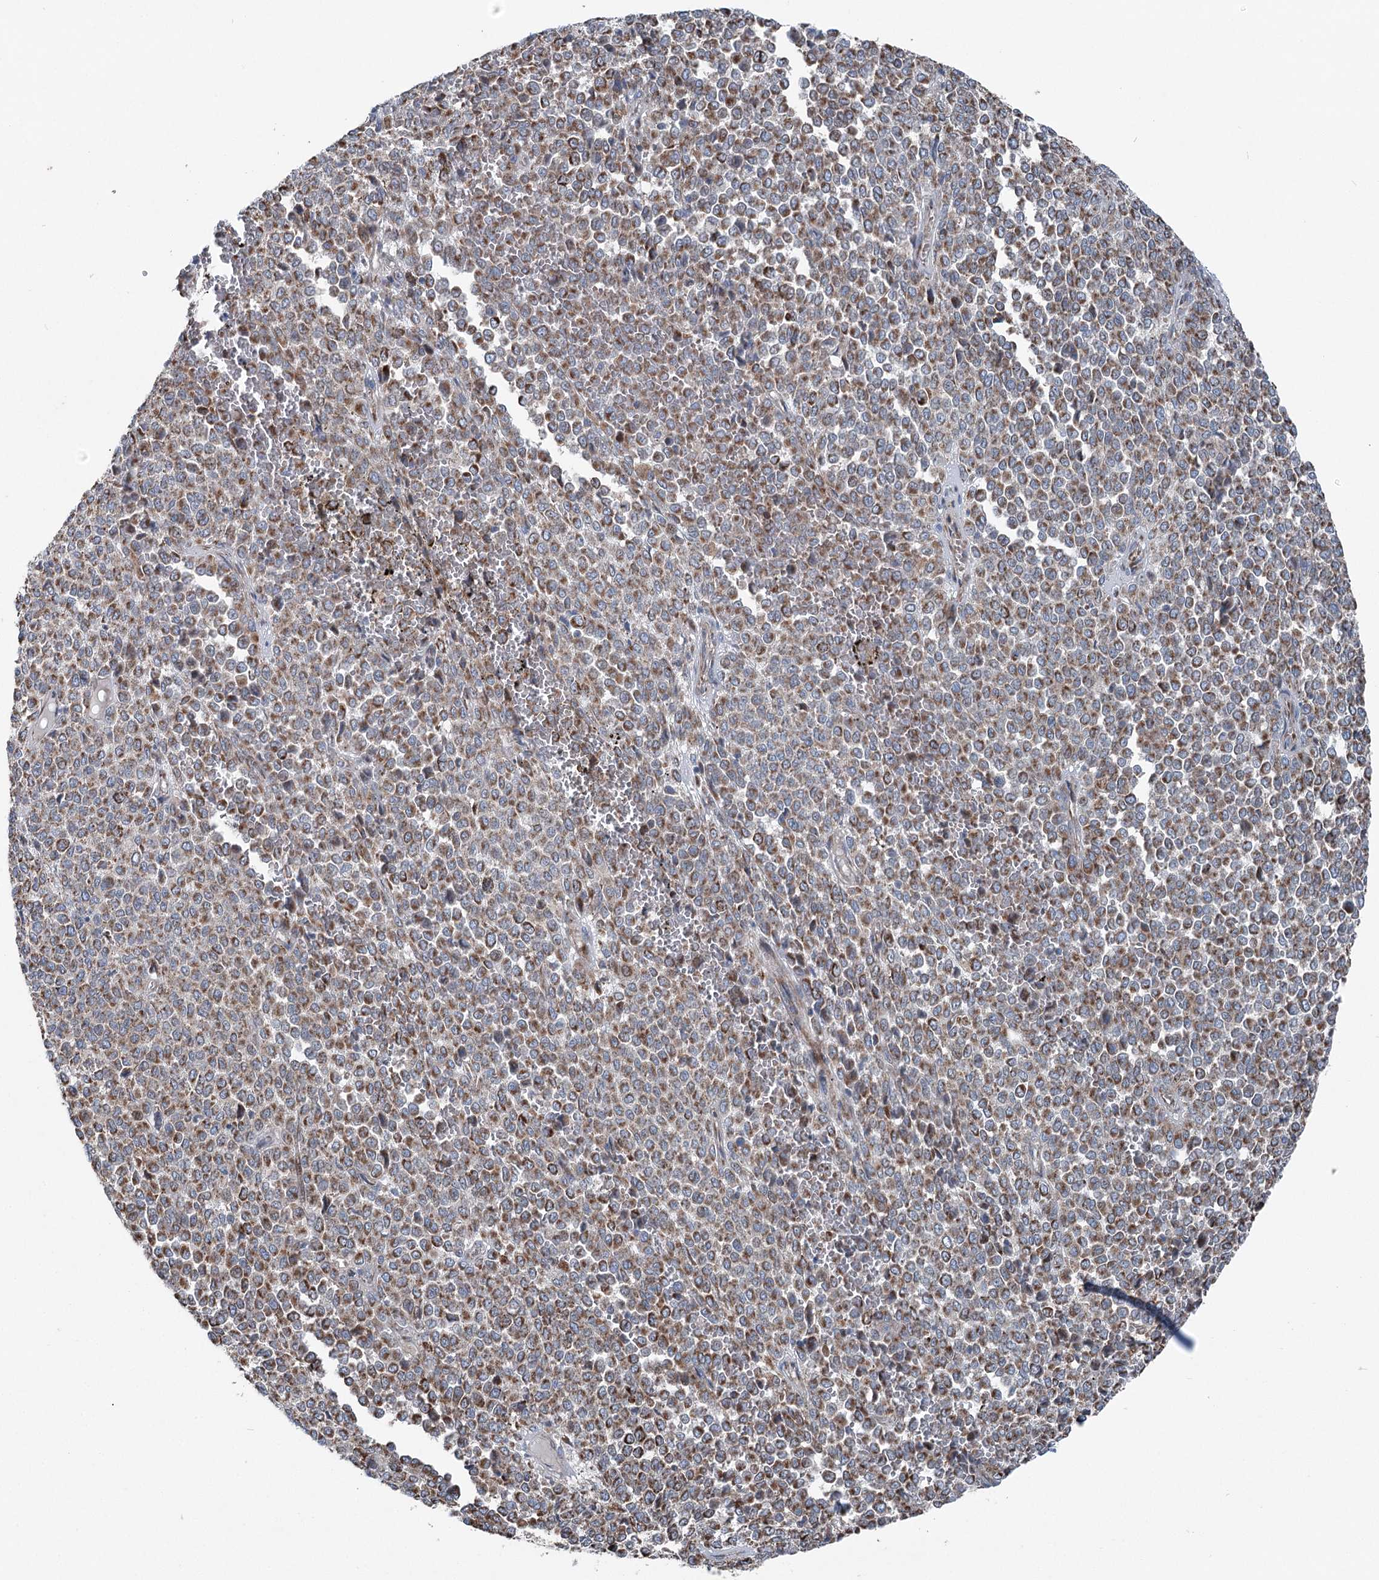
{"staining": {"intensity": "moderate", "quantity": ">75%", "location": "cytoplasmic/membranous"}, "tissue": "melanoma", "cell_type": "Tumor cells", "image_type": "cancer", "snomed": [{"axis": "morphology", "description": "Malignant melanoma, Metastatic site"}, {"axis": "topography", "description": "Pancreas"}], "caption": "IHC (DAB) staining of human melanoma demonstrates moderate cytoplasmic/membranous protein positivity in approximately >75% of tumor cells.", "gene": "UCN3", "patient": {"sex": "female", "age": 30}}